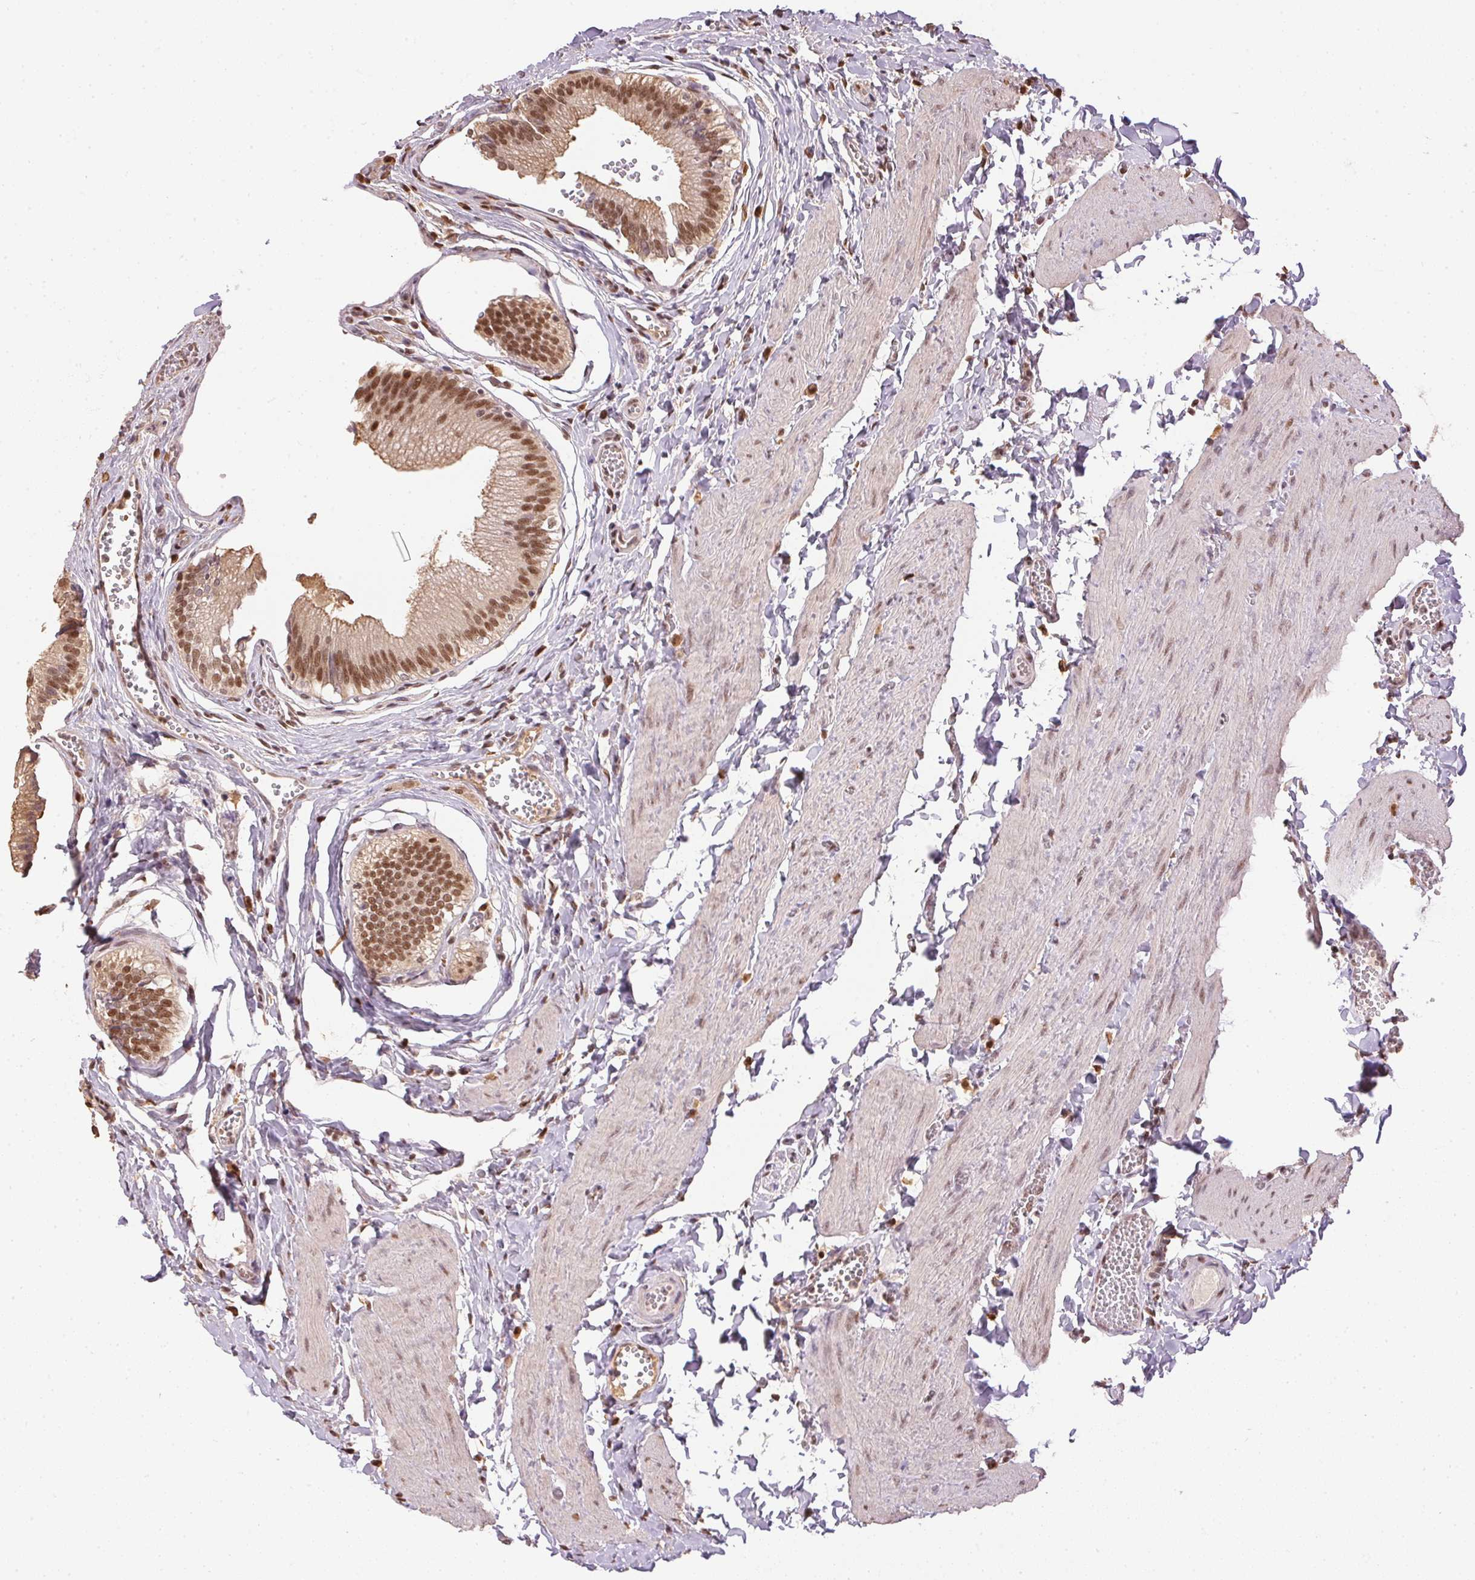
{"staining": {"intensity": "moderate", "quantity": ">75%", "location": "nuclear"}, "tissue": "gallbladder", "cell_type": "Glandular cells", "image_type": "normal", "snomed": [{"axis": "morphology", "description": "Normal tissue, NOS"}, {"axis": "topography", "description": "Gallbladder"}, {"axis": "topography", "description": "Peripheral nerve tissue"}], "caption": "Immunohistochemical staining of benign human gallbladder demonstrates moderate nuclear protein expression in approximately >75% of glandular cells.", "gene": "TPI1", "patient": {"sex": "male", "age": 17}}